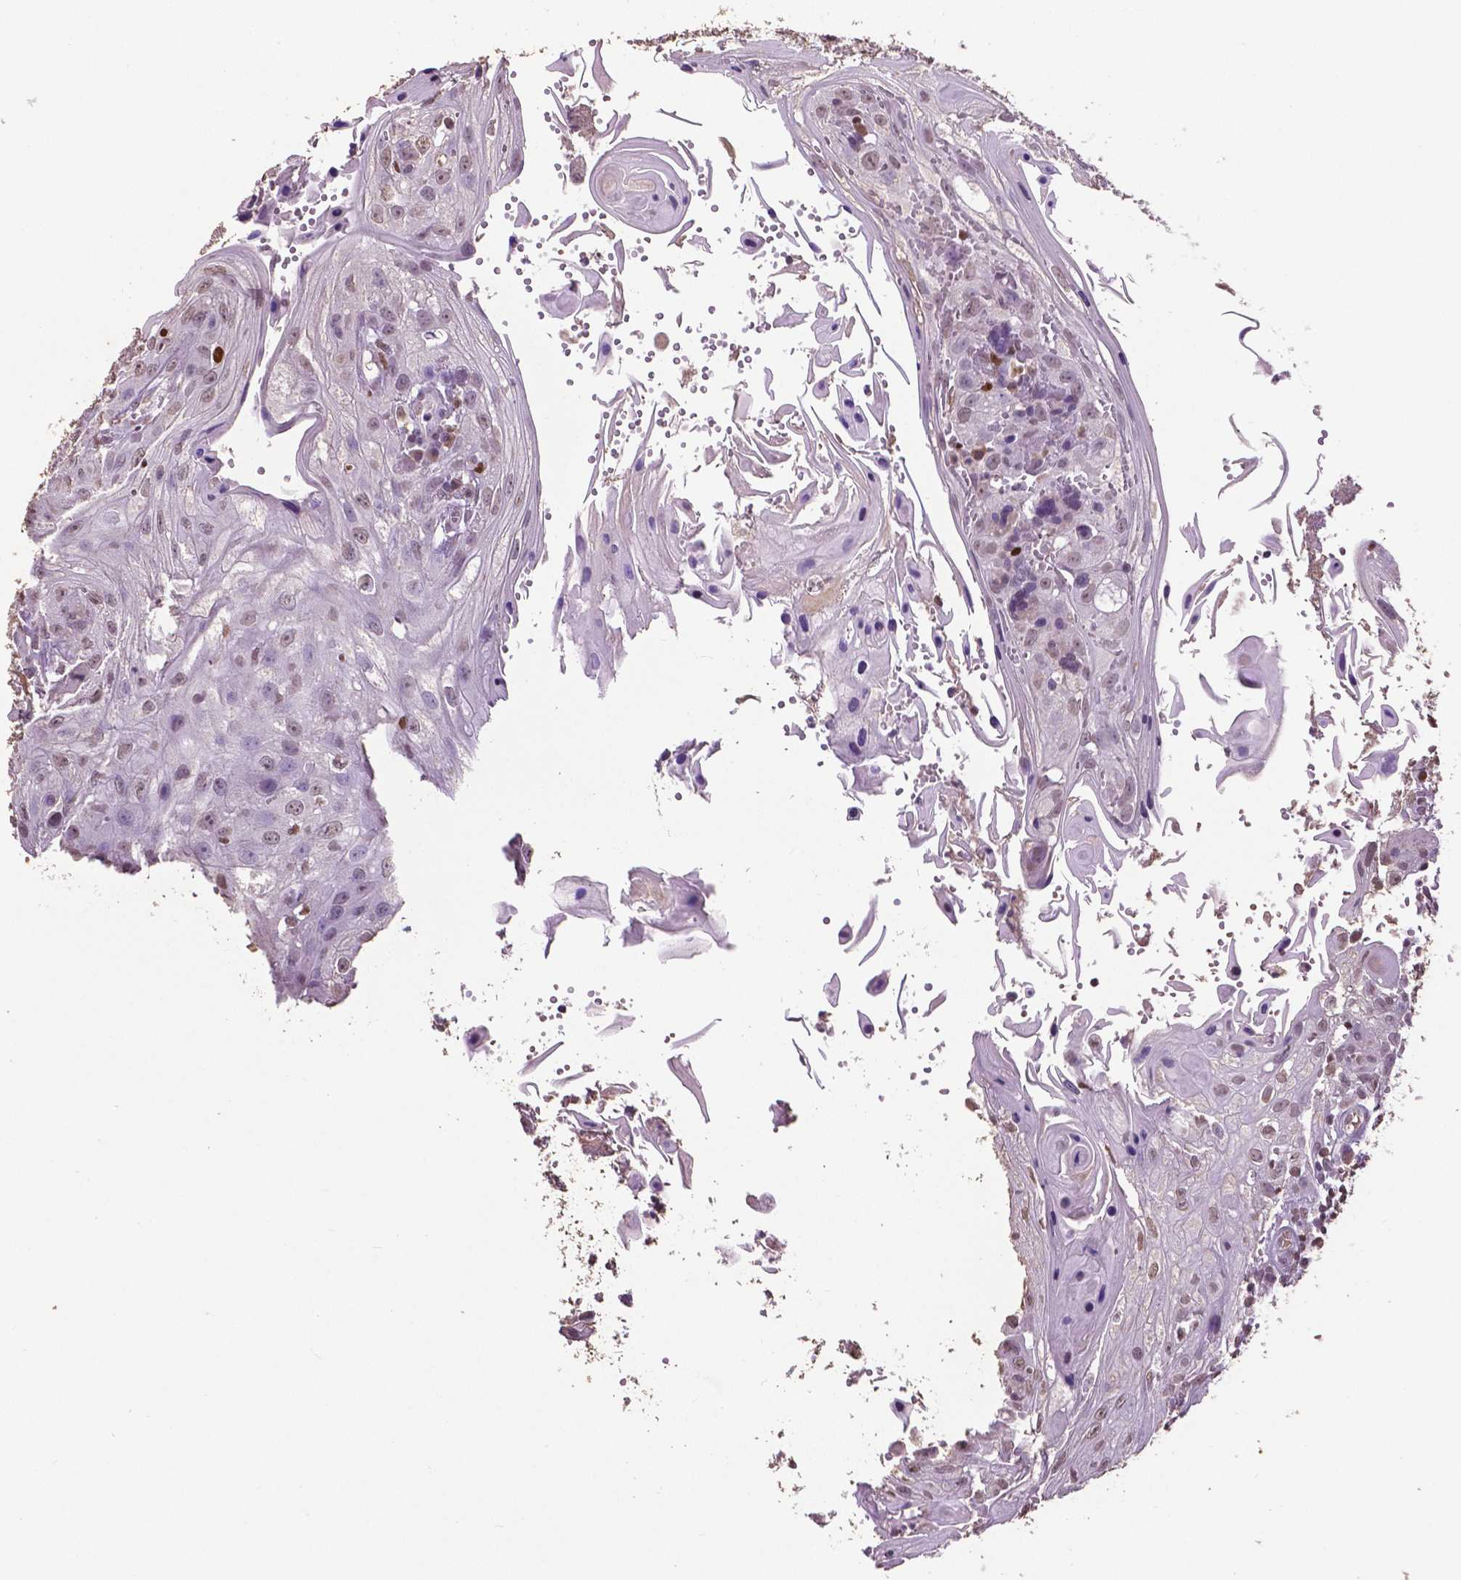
{"staining": {"intensity": "weak", "quantity": "25%-75%", "location": "nuclear"}, "tissue": "head and neck cancer", "cell_type": "Tumor cells", "image_type": "cancer", "snomed": [{"axis": "morphology", "description": "Squamous cell carcinoma, NOS"}, {"axis": "topography", "description": "Oral tissue"}, {"axis": "topography", "description": "Head-Neck"}], "caption": "A histopathology image of head and neck cancer stained for a protein reveals weak nuclear brown staining in tumor cells. Nuclei are stained in blue.", "gene": "RUNX3", "patient": {"sex": "male", "age": 58}}